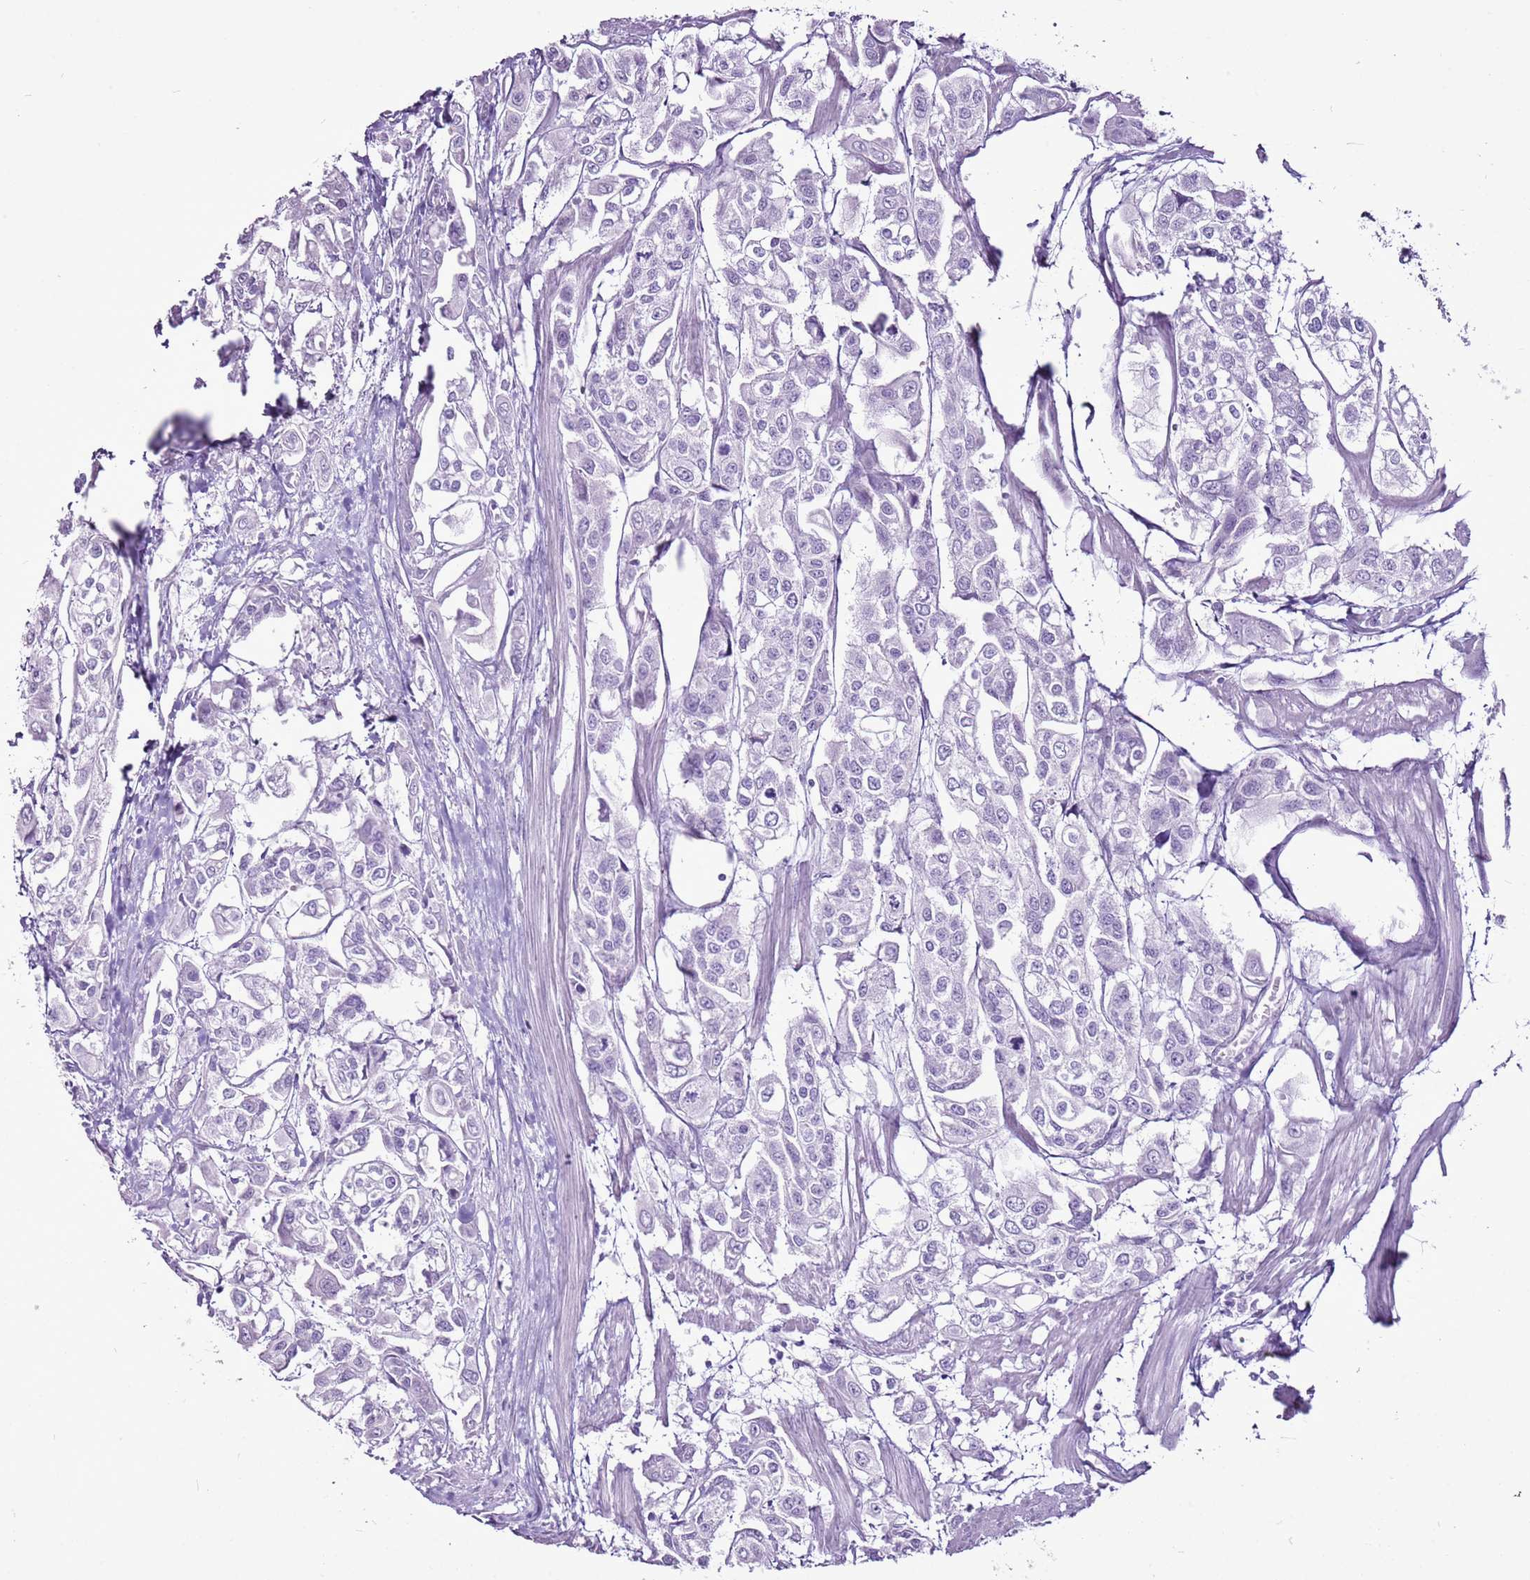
{"staining": {"intensity": "negative", "quantity": "none", "location": "none"}, "tissue": "urothelial cancer", "cell_type": "Tumor cells", "image_type": "cancer", "snomed": [{"axis": "morphology", "description": "Urothelial carcinoma, High grade"}, {"axis": "topography", "description": "Urinary bladder"}], "caption": "A histopathology image of human urothelial cancer is negative for staining in tumor cells.", "gene": "CNFN", "patient": {"sex": "male", "age": 67}}